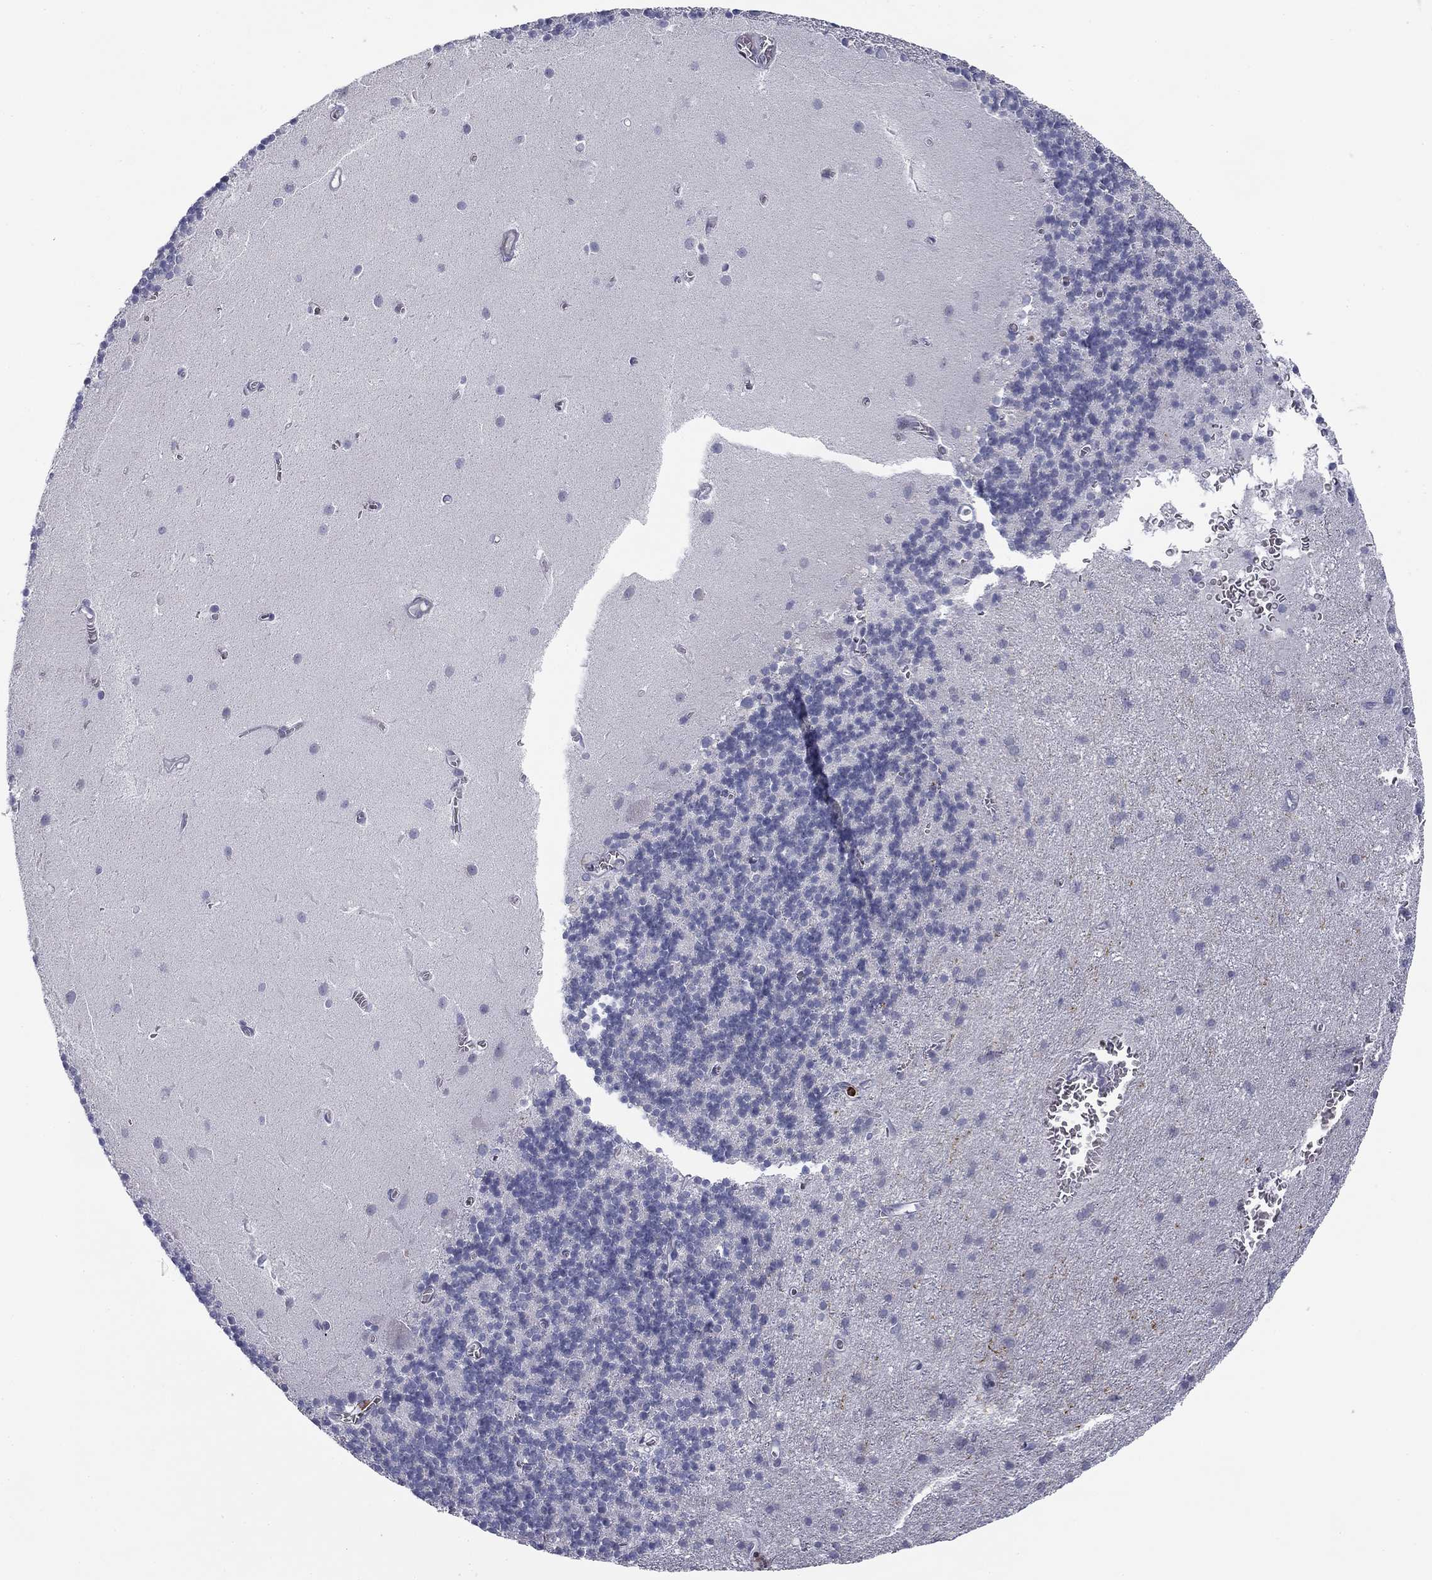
{"staining": {"intensity": "negative", "quantity": "none", "location": "none"}, "tissue": "cerebellum", "cell_type": "Cells in granular layer", "image_type": "normal", "snomed": [{"axis": "morphology", "description": "Normal tissue, NOS"}, {"axis": "topography", "description": "Cerebellum"}], "caption": "Photomicrograph shows no protein staining in cells in granular layer of unremarkable cerebellum.", "gene": "TRAT1", "patient": {"sex": "male", "age": 70}}